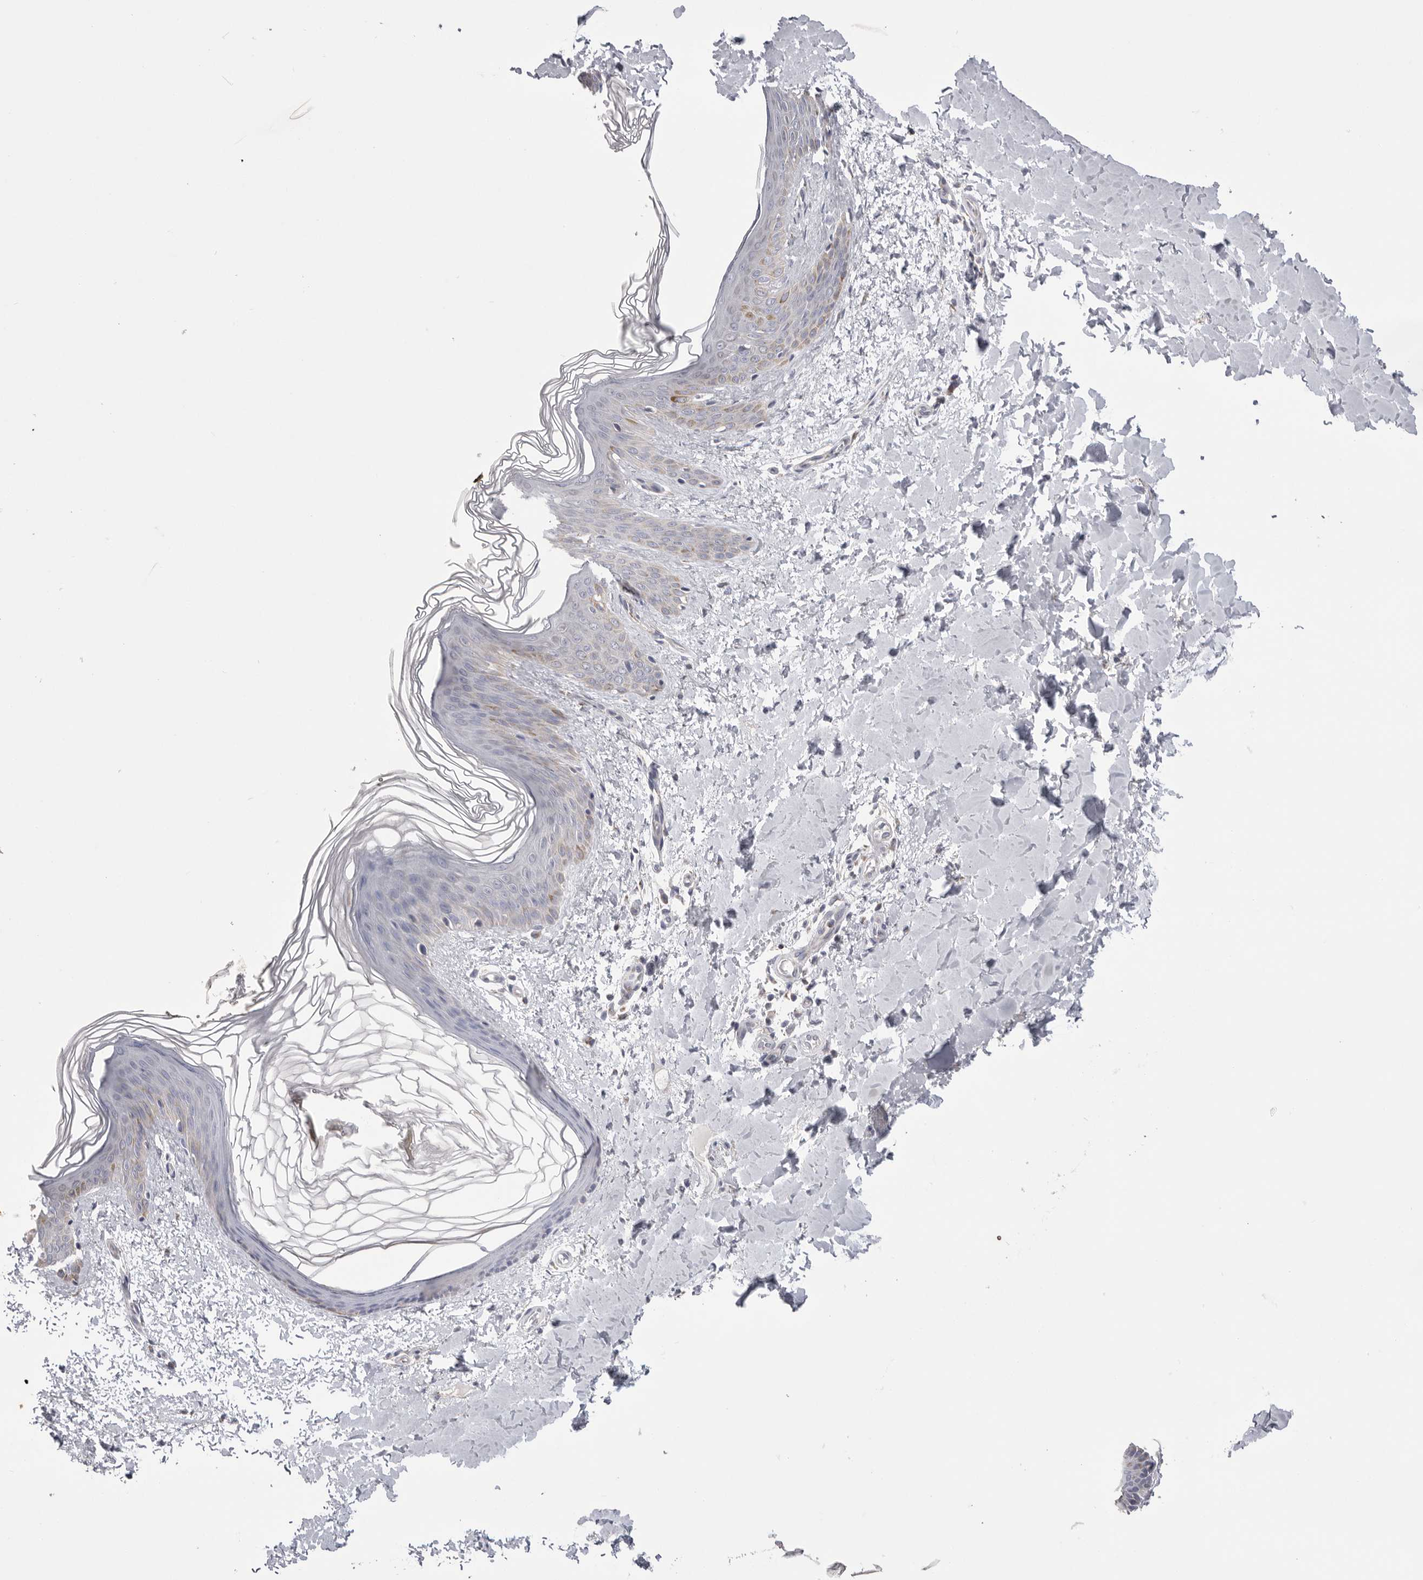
{"staining": {"intensity": "negative", "quantity": "none", "location": "none"}, "tissue": "skin", "cell_type": "Fibroblasts", "image_type": "normal", "snomed": [{"axis": "morphology", "description": "Normal tissue, NOS"}, {"axis": "morphology", "description": "Neoplasm, benign, NOS"}, {"axis": "topography", "description": "Skin"}, {"axis": "topography", "description": "Soft tissue"}], "caption": "Immunohistochemistry (IHC) image of normal skin: skin stained with DAB (3,3'-diaminobenzidine) shows no significant protein expression in fibroblasts. The staining was performed using DAB (3,3'-diaminobenzidine) to visualize the protein expression in brown, while the nuclei were stained in blue with hematoxylin (Magnification: 20x).", "gene": "VDAC3", "patient": {"sex": "male", "age": 26}}